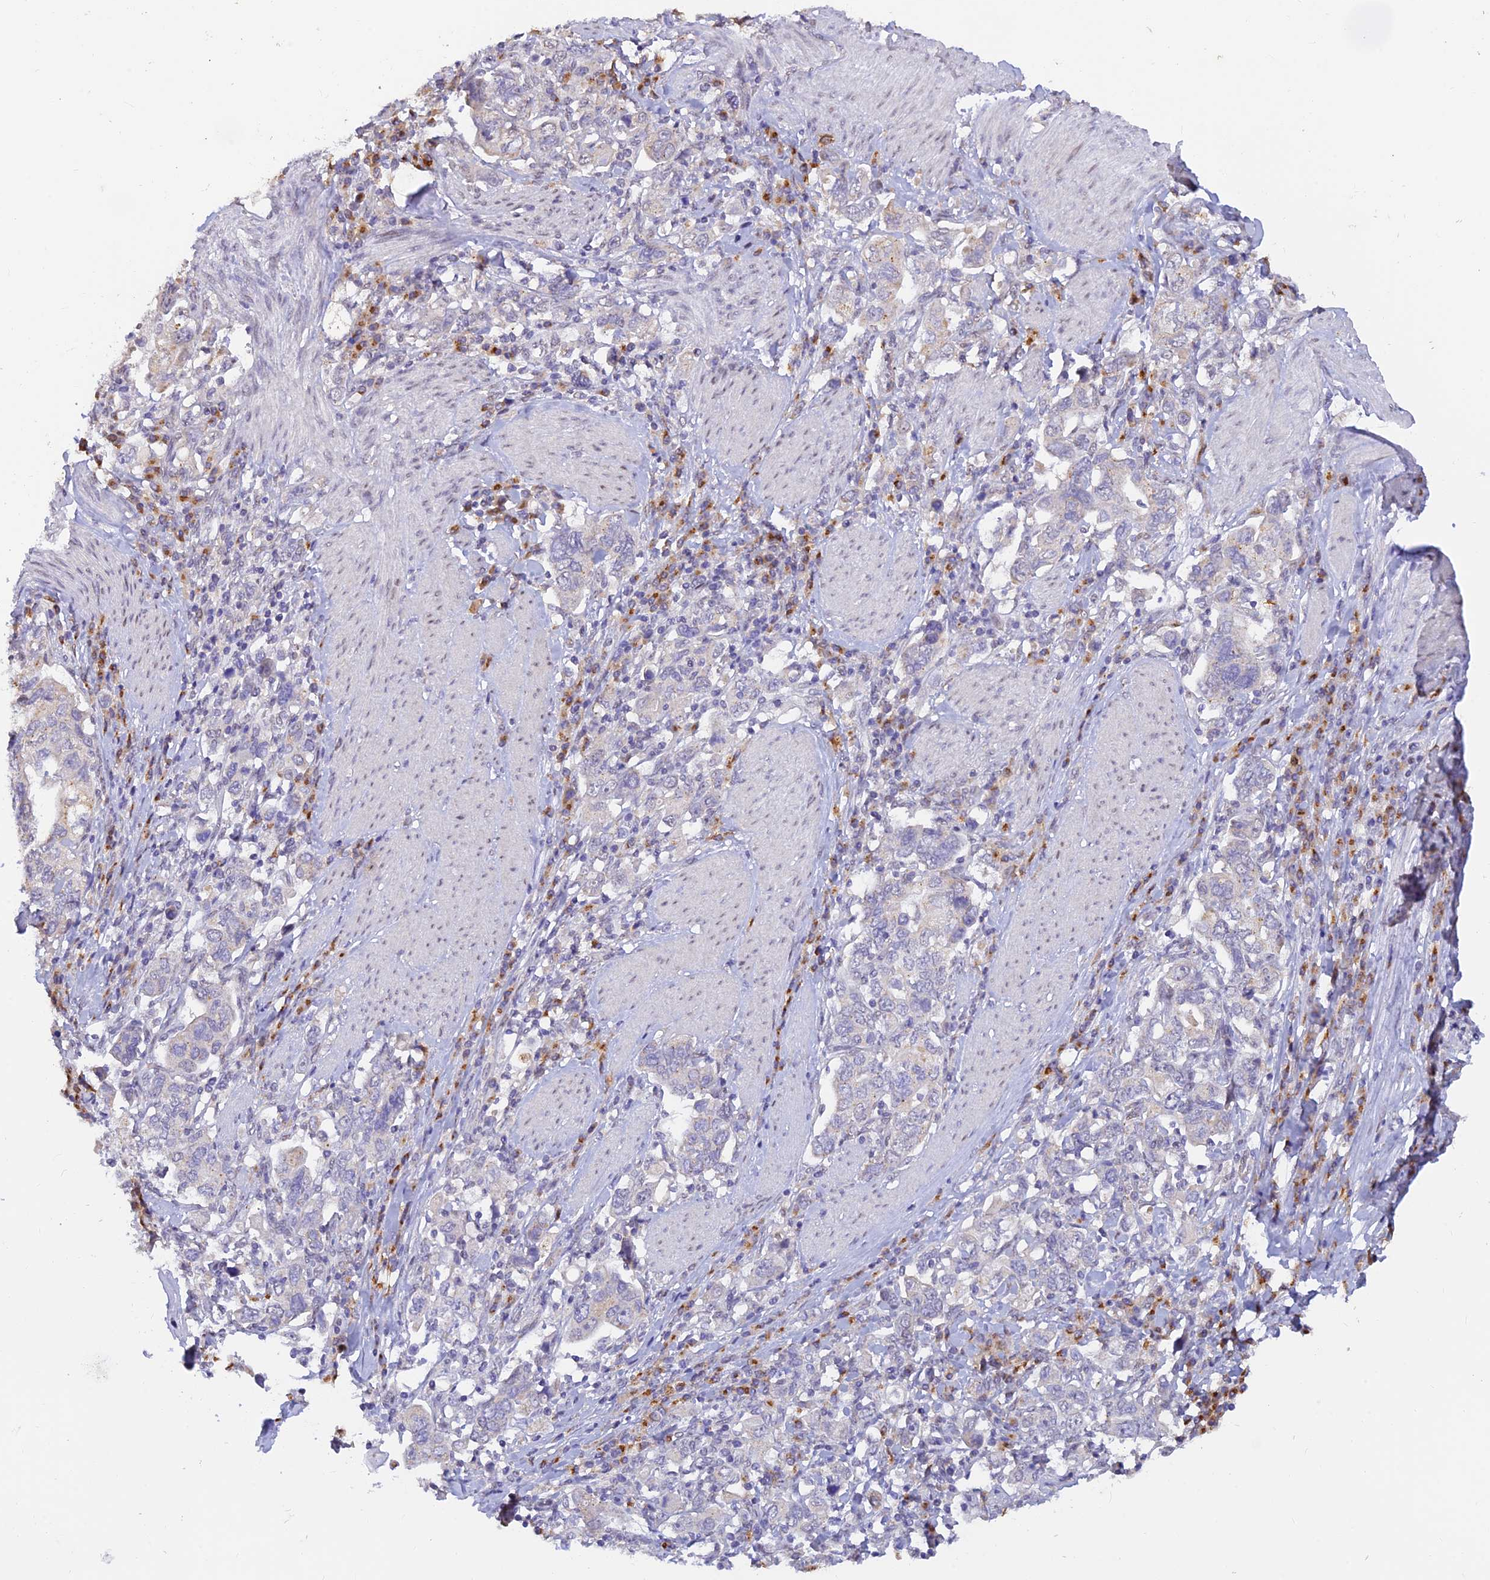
{"staining": {"intensity": "negative", "quantity": "none", "location": "none"}, "tissue": "stomach cancer", "cell_type": "Tumor cells", "image_type": "cancer", "snomed": [{"axis": "morphology", "description": "Adenocarcinoma, NOS"}, {"axis": "topography", "description": "Stomach, upper"}, {"axis": "topography", "description": "Stomach"}], "caption": "Human stomach adenocarcinoma stained for a protein using immunohistochemistry shows no staining in tumor cells.", "gene": "INKA1", "patient": {"sex": "male", "age": 62}}